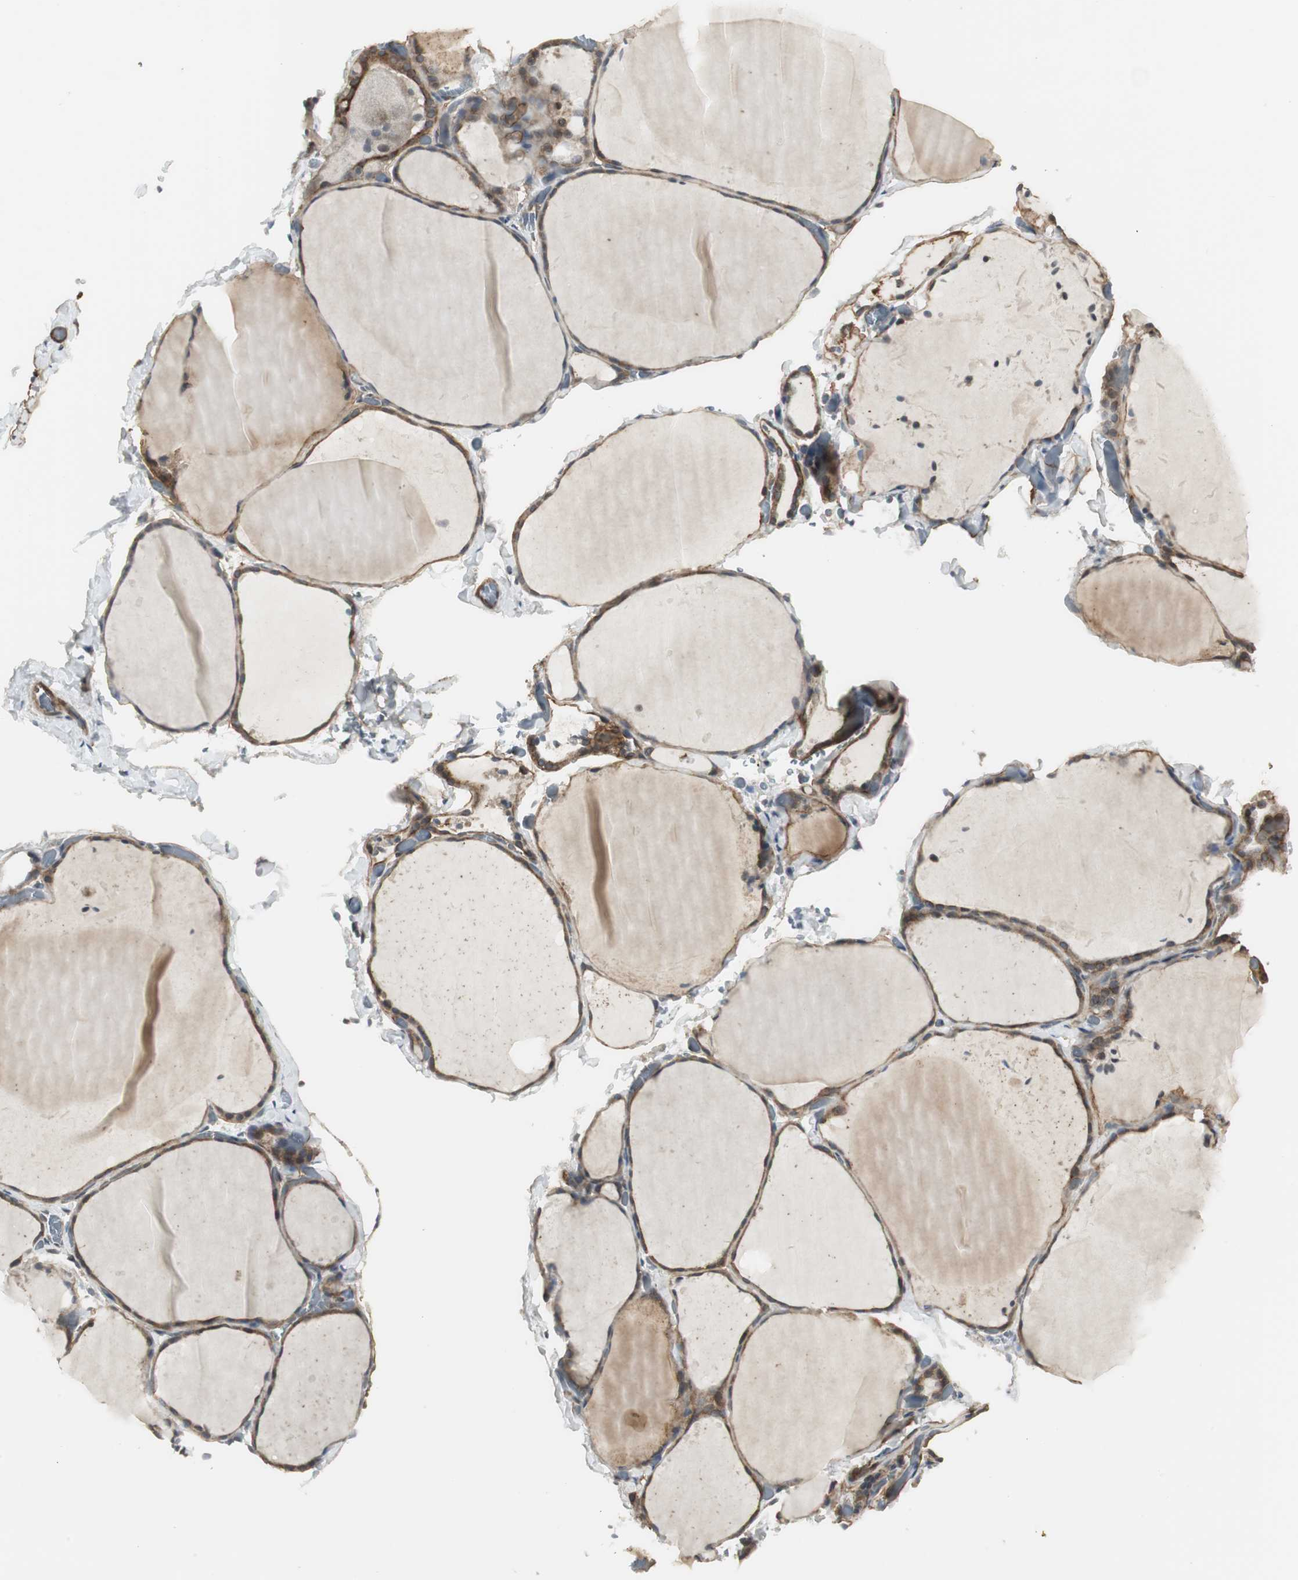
{"staining": {"intensity": "moderate", "quantity": ">75%", "location": "cytoplasmic/membranous"}, "tissue": "thyroid gland", "cell_type": "Glandular cells", "image_type": "normal", "snomed": [{"axis": "morphology", "description": "Normal tissue, NOS"}, {"axis": "topography", "description": "Thyroid gland"}], "caption": "High-power microscopy captured an immunohistochemistry (IHC) image of normal thyroid gland, revealing moderate cytoplasmic/membranous staining in approximately >75% of glandular cells.", "gene": "SCYL3", "patient": {"sex": "female", "age": 22}}